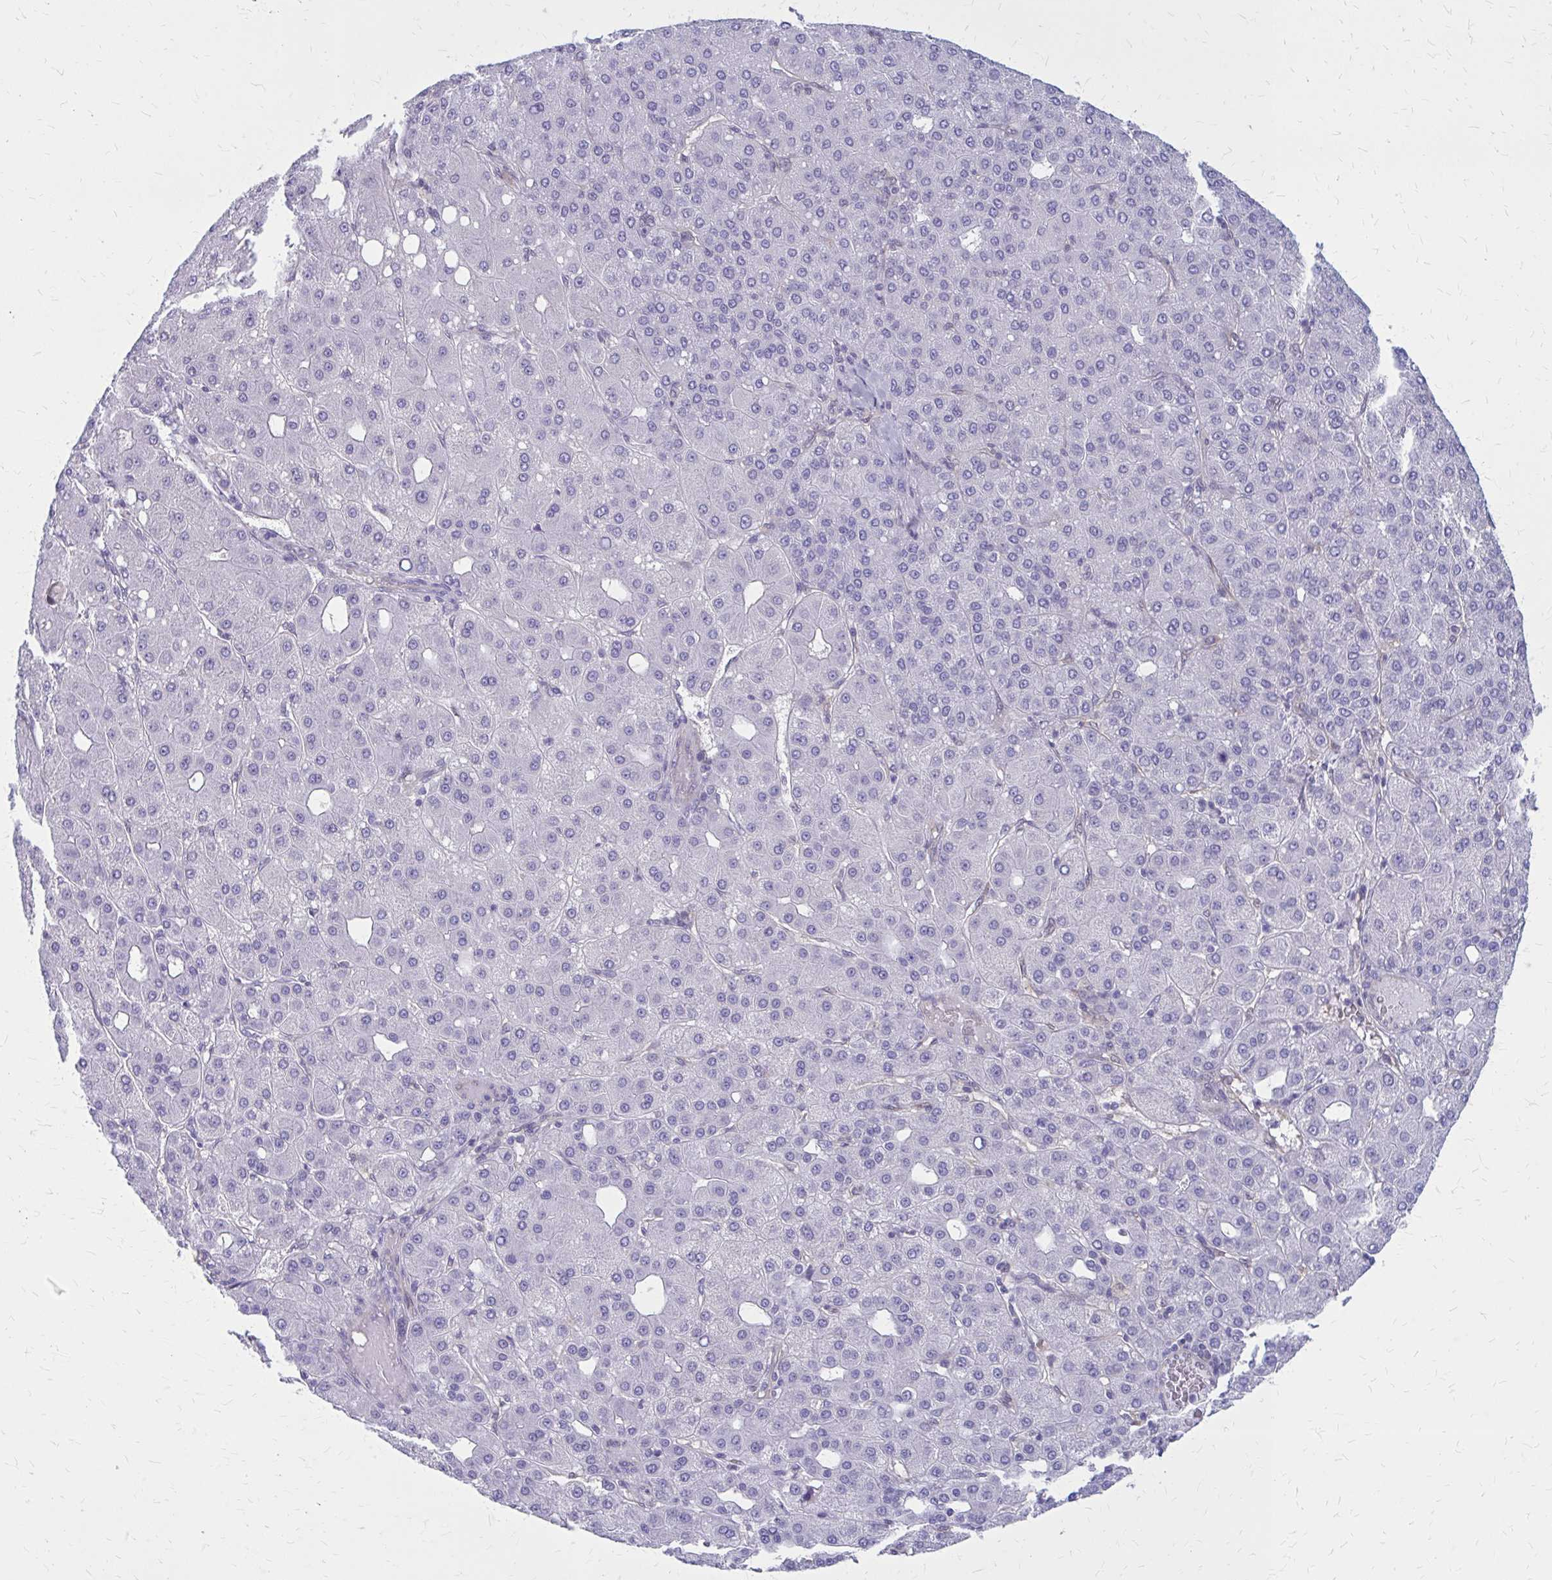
{"staining": {"intensity": "negative", "quantity": "none", "location": "none"}, "tissue": "liver cancer", "cell_type": "Tumor cells", "image_type": "cancer", "snomed": [{"axis": "morphology", "description": "Carcinoma, Hepatocellular, NOS"}, {"axis": "topography", "description": "Liver"}], "caption": "An immunohistochemistry photomicrograph of liver hepatocellular carcinoma is shown. There is no staining in tumor cells of liver hepatocellular carcinoma.", "gene": "CLIC2", "patient": {"sex": "male", "age": 65}}